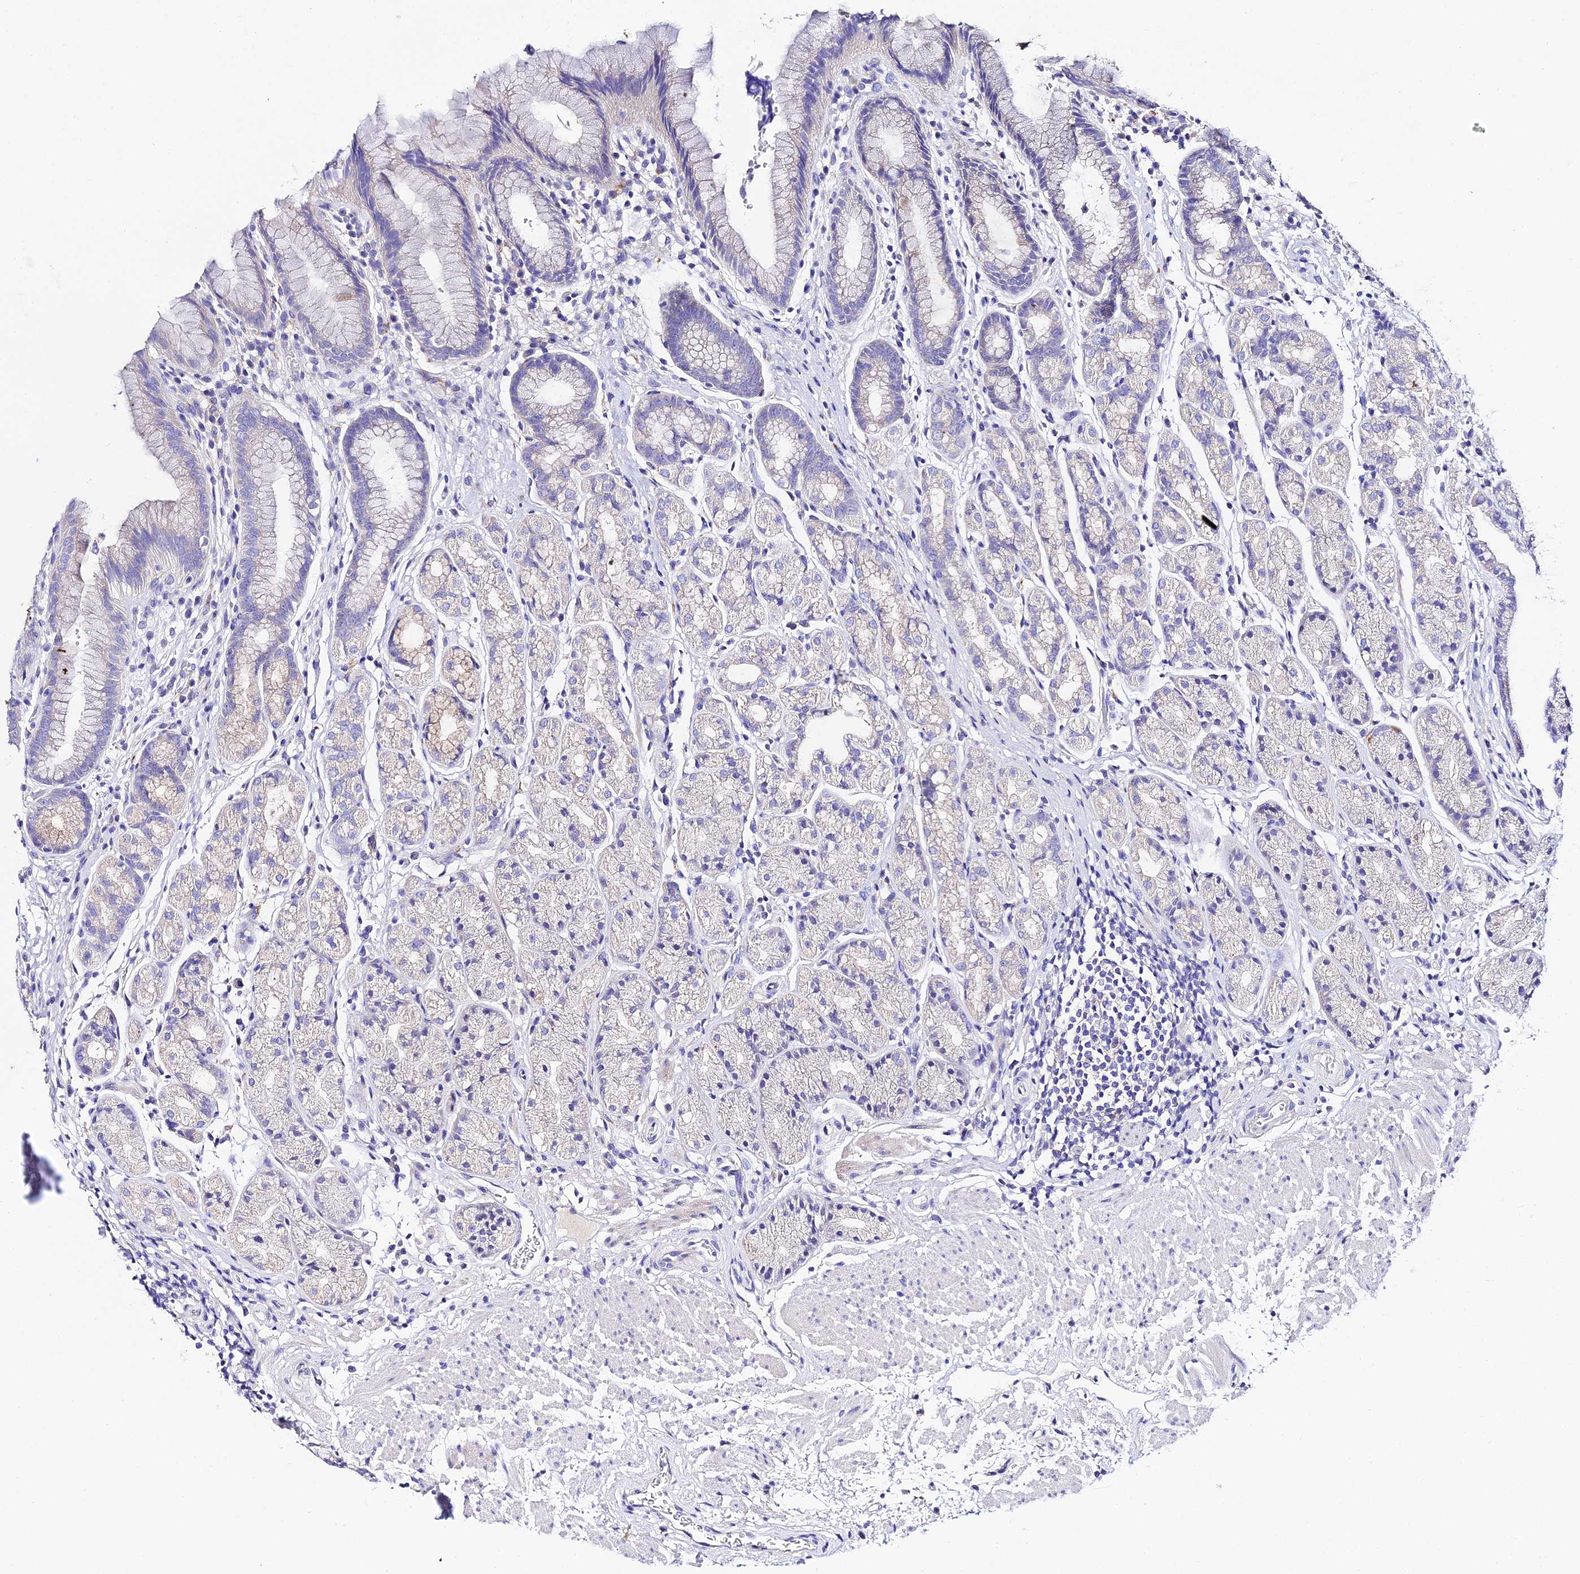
{"staining": {"intensity": "weak", "quantity": "<25%", "location": "cytoplasmic/membranous"}, "tissue": "stomach", "cell_type": "Glandular cells", "image_type": "normal", "snomed": [{"axis": "morphology", "description": "Normal tissue, NOS"}, {"axis": "topography", "description": "Stomach"}], "caption": "Stomach was stained to show a protein in brown. There is no significant expression in glandular cells. (Brightfield microscopy of DAB immunohistochemistry (IHC) at high magnification).", "gene": "TMEM117", "patient": {"sex": "male", "age": 63}}